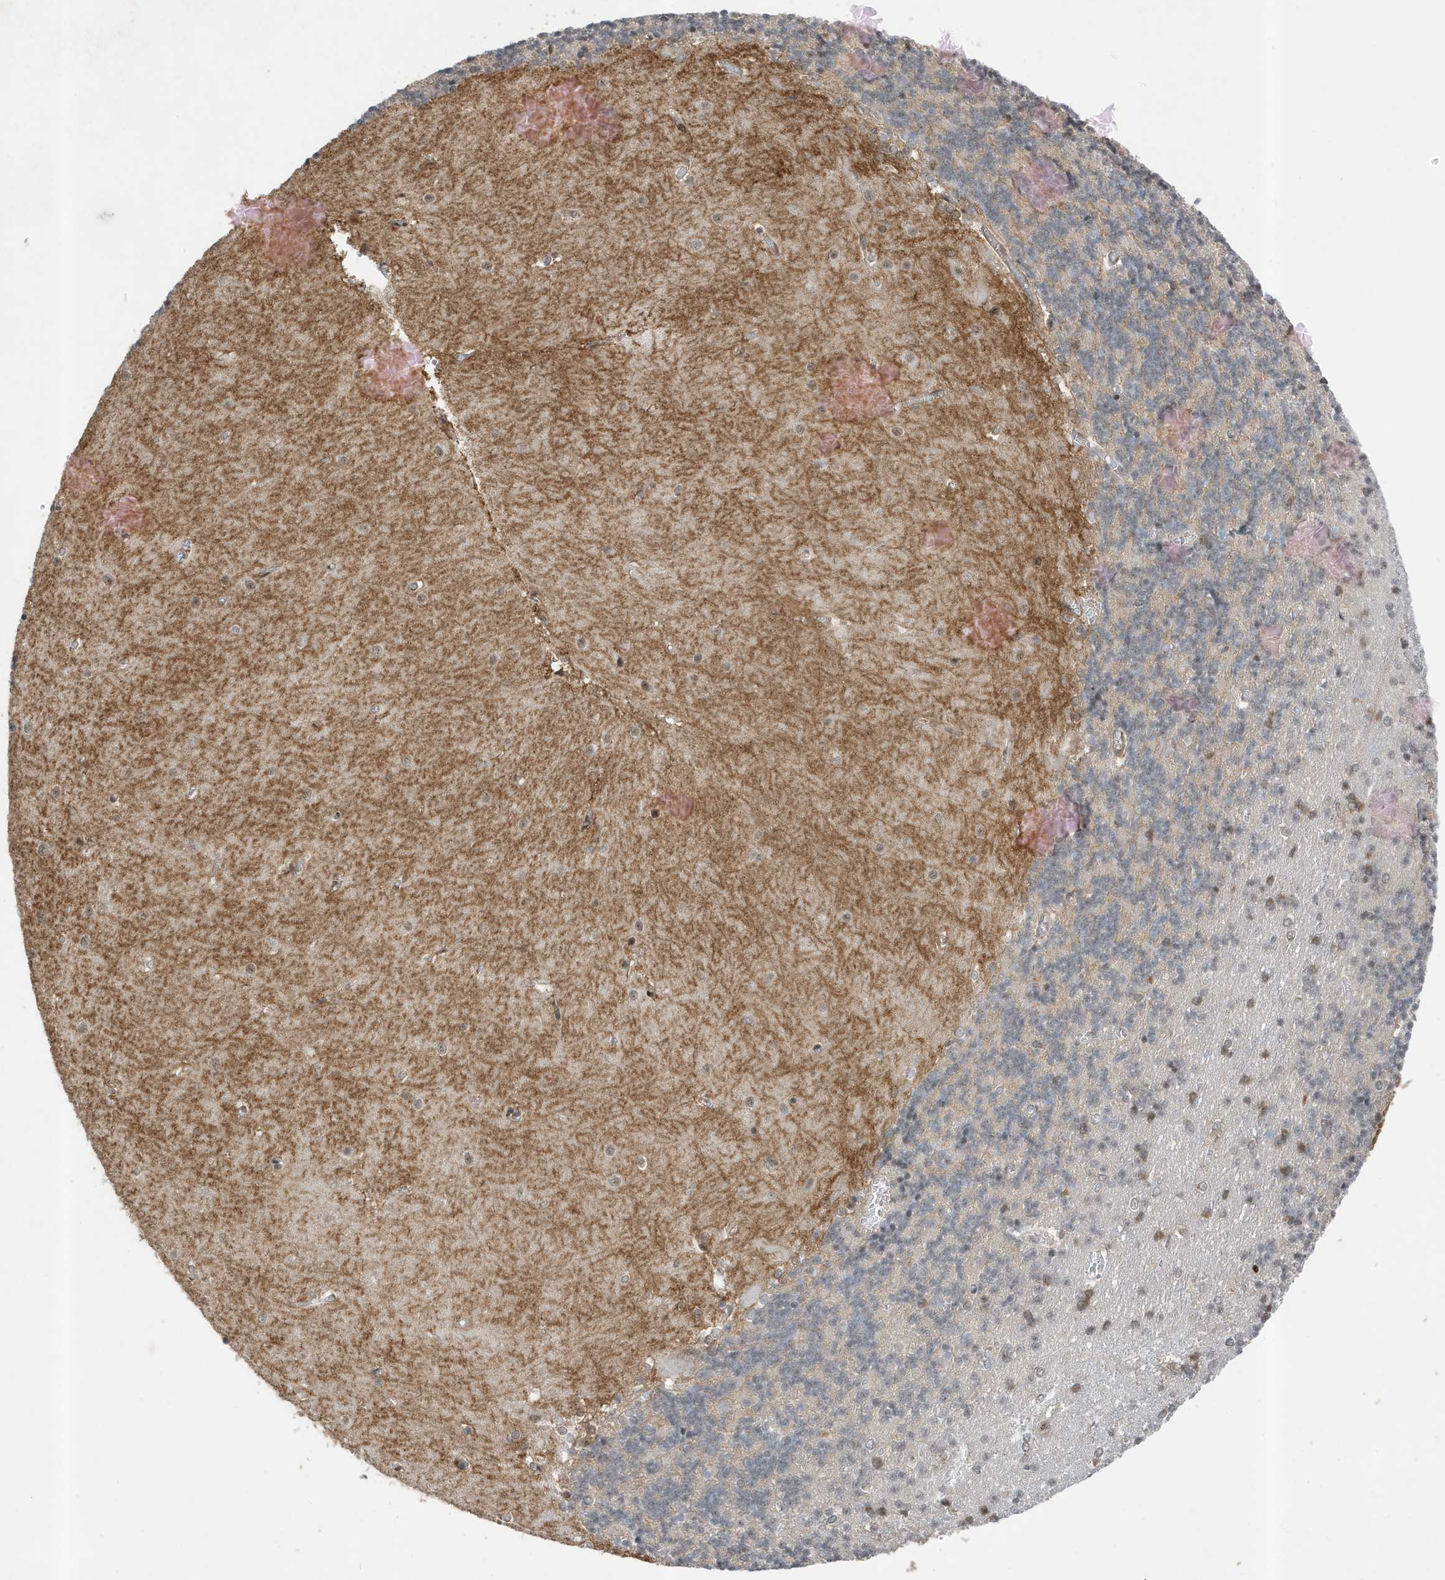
{"staining": {"intensity": "negative", "quantity": "none", "location": "none"}, "tissue": "cerebellum", "cell_type": "Cells in granular layer", "image_type": "normal", "snomed": [{"axis": "morphology", "description": "Normal tissue, NOS"}, {"axis": "topography", "description": "Cerebellum"}], "caption": "DAB immunohistochemical staining of unremarkable human cerebellum exhibits no significant staining in cells in granular layer. (IHC, brightfield microscopy, high magnification).", "gene": "MAST3", "patient": {"sex": "male", "age": 37}}